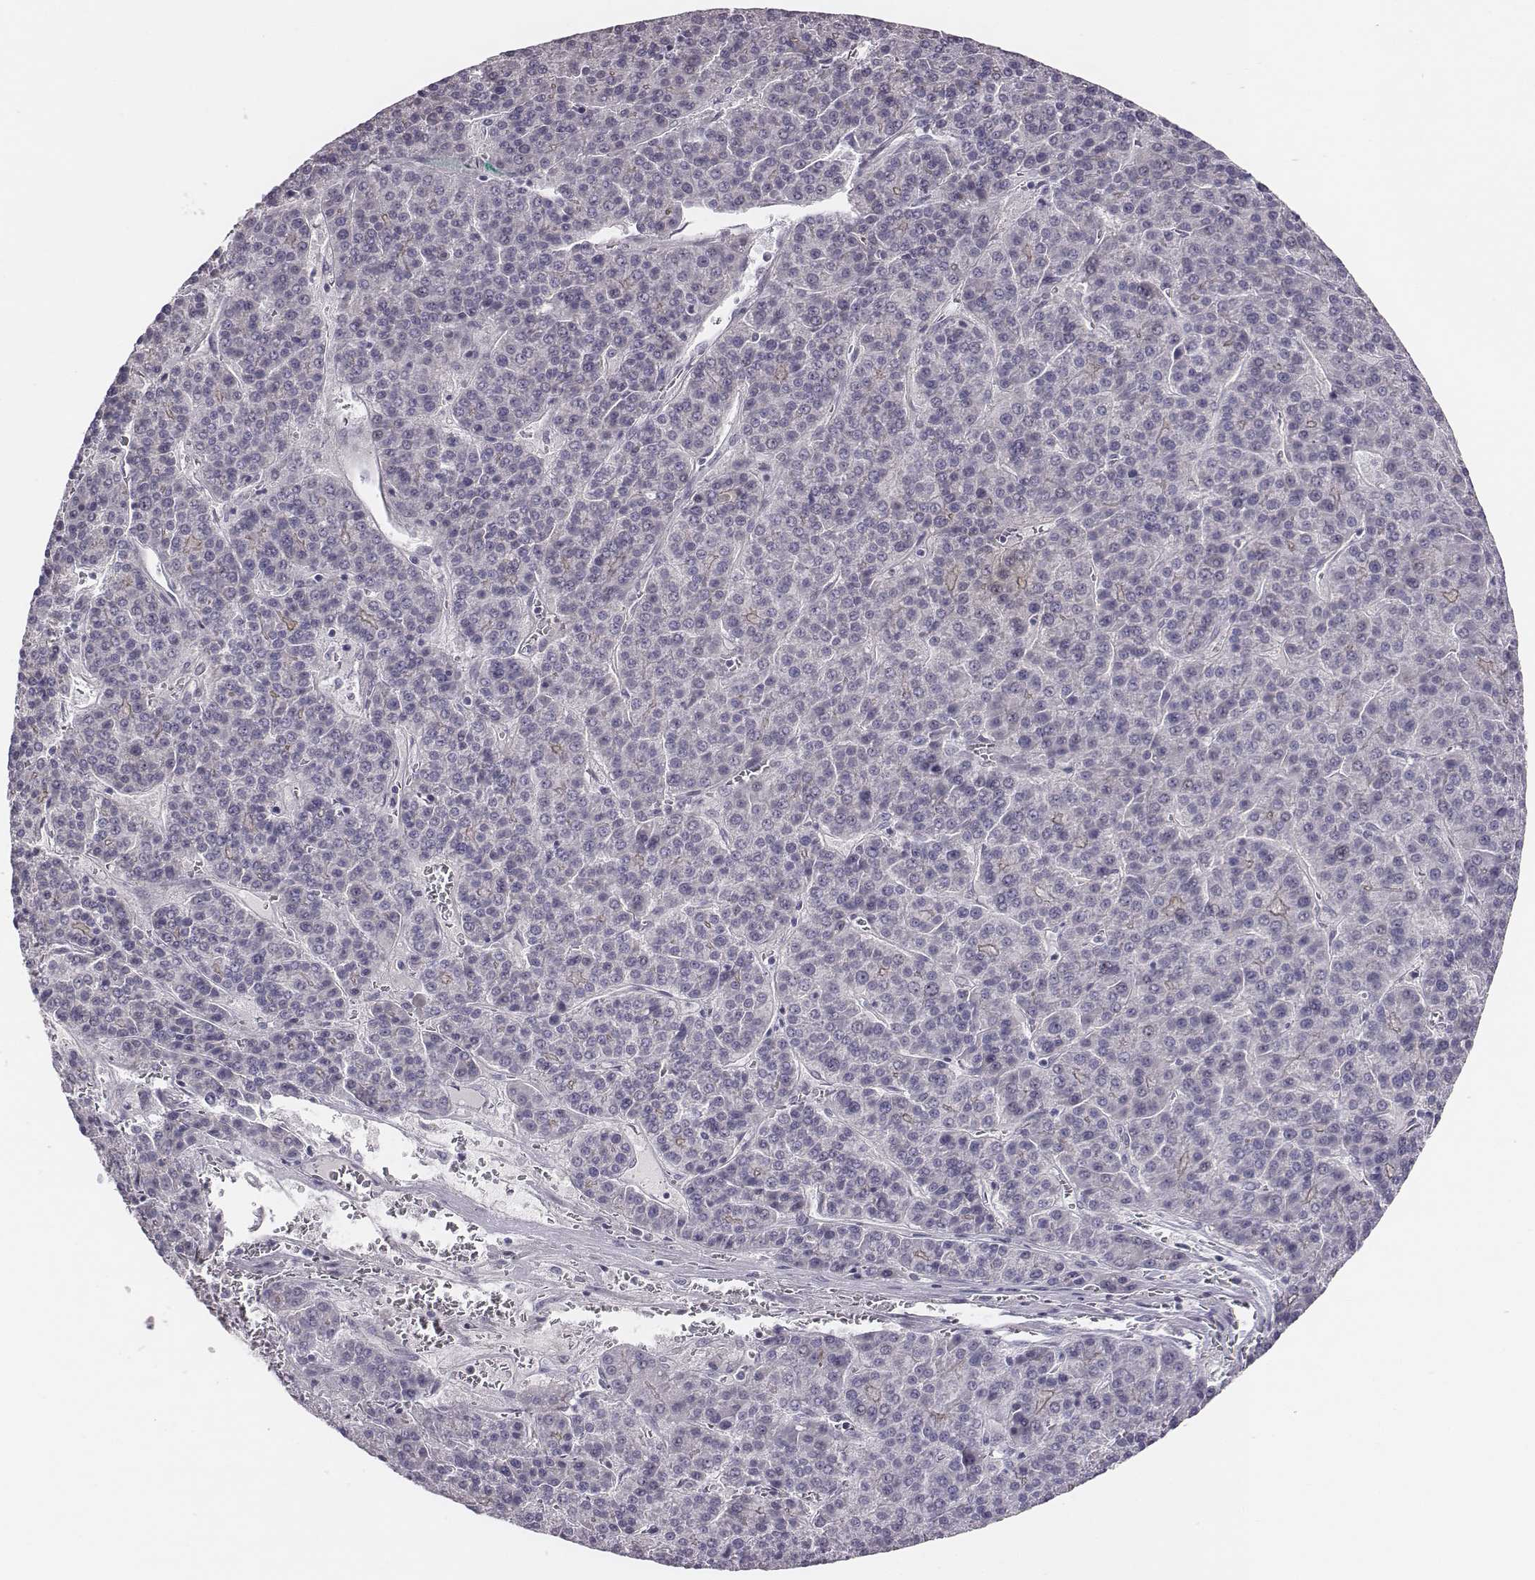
{"staining": {"intensity": "negative", "quantity": "none", "location": "none"}, "tissue": "liver cancer", "cell_type": "Tumor cells", "image_type": "cancer", "snomed": [{"axis": "morphology", "description": "Carcinoma, Hepatocellular, NOS"}, {"axis": "topography", "description": "Liver"}], "caption": "Liver hepatocellular carcinoma was stained to show a protein in brown. There is no significant positivity in tumor cells. (DAB (3,3'-diaminobenzidine) immunohistochemistry (IHC), high magnification).", "gene": "CACNG4", "patient": {"sex": "female", "age": 58}}